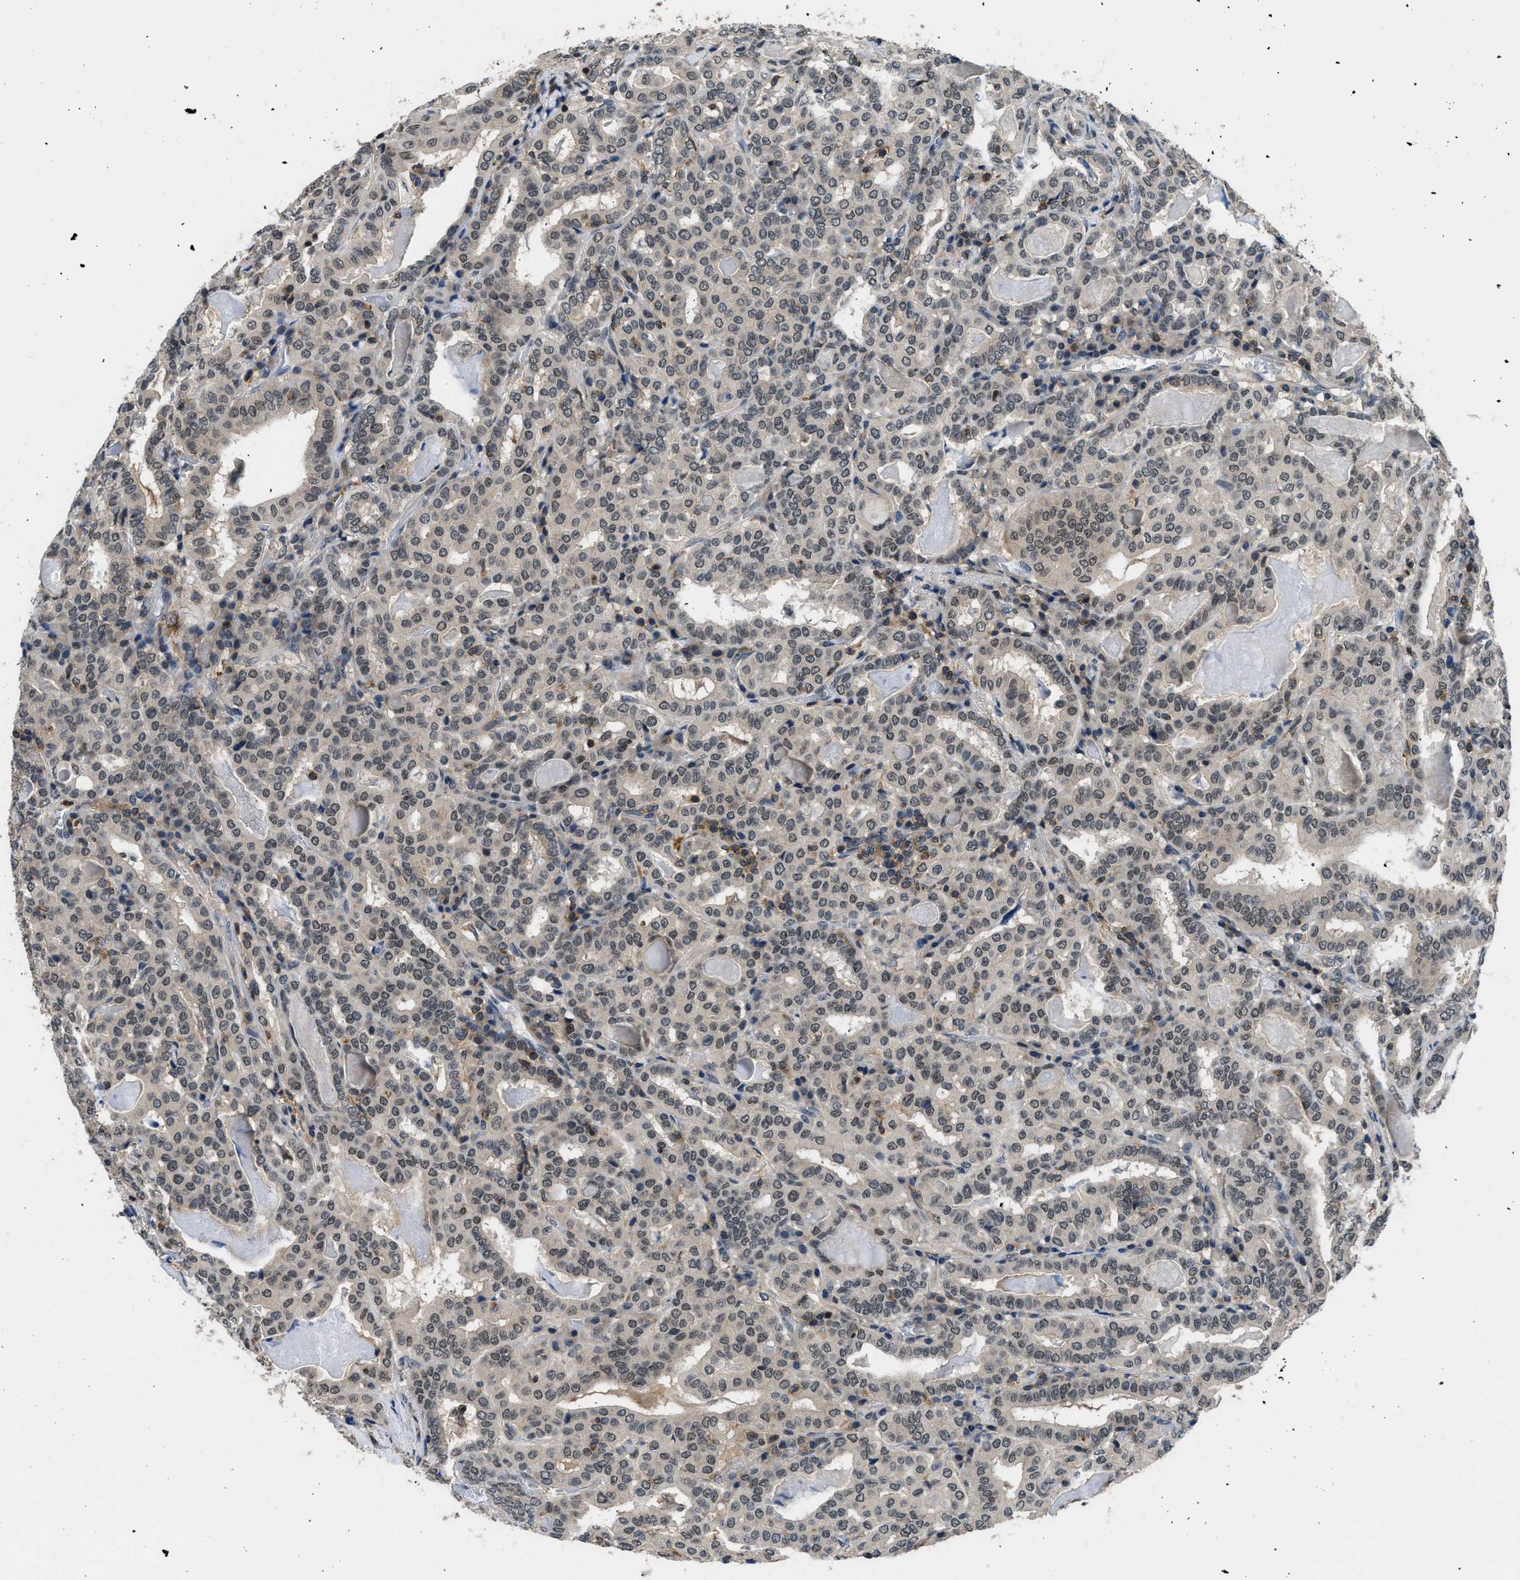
{"staining": {"intensity": "weak", "quantity": ">75%", "location": "nuclear"}, "tissue": "thyroid cancer", "cell_type": "Tumor cells", "image_type": "cancer", "snomed": [{"axis": "morphology", "description": "Papillary adenocarcinoma, NOS"}, {"axis": "topography", "description": "Thyroid gland"}], "caption": "The immunohistochemical stain highlights weak nuclear expression in tumor cells of thyroid cancer tissue. (DAB (3,3'-diaminobenzidine) IHC, brown staining for protein, blue staining for nuclei).", "gene": "MTMR1", "patient": {"sex": "female", "age": 42}}